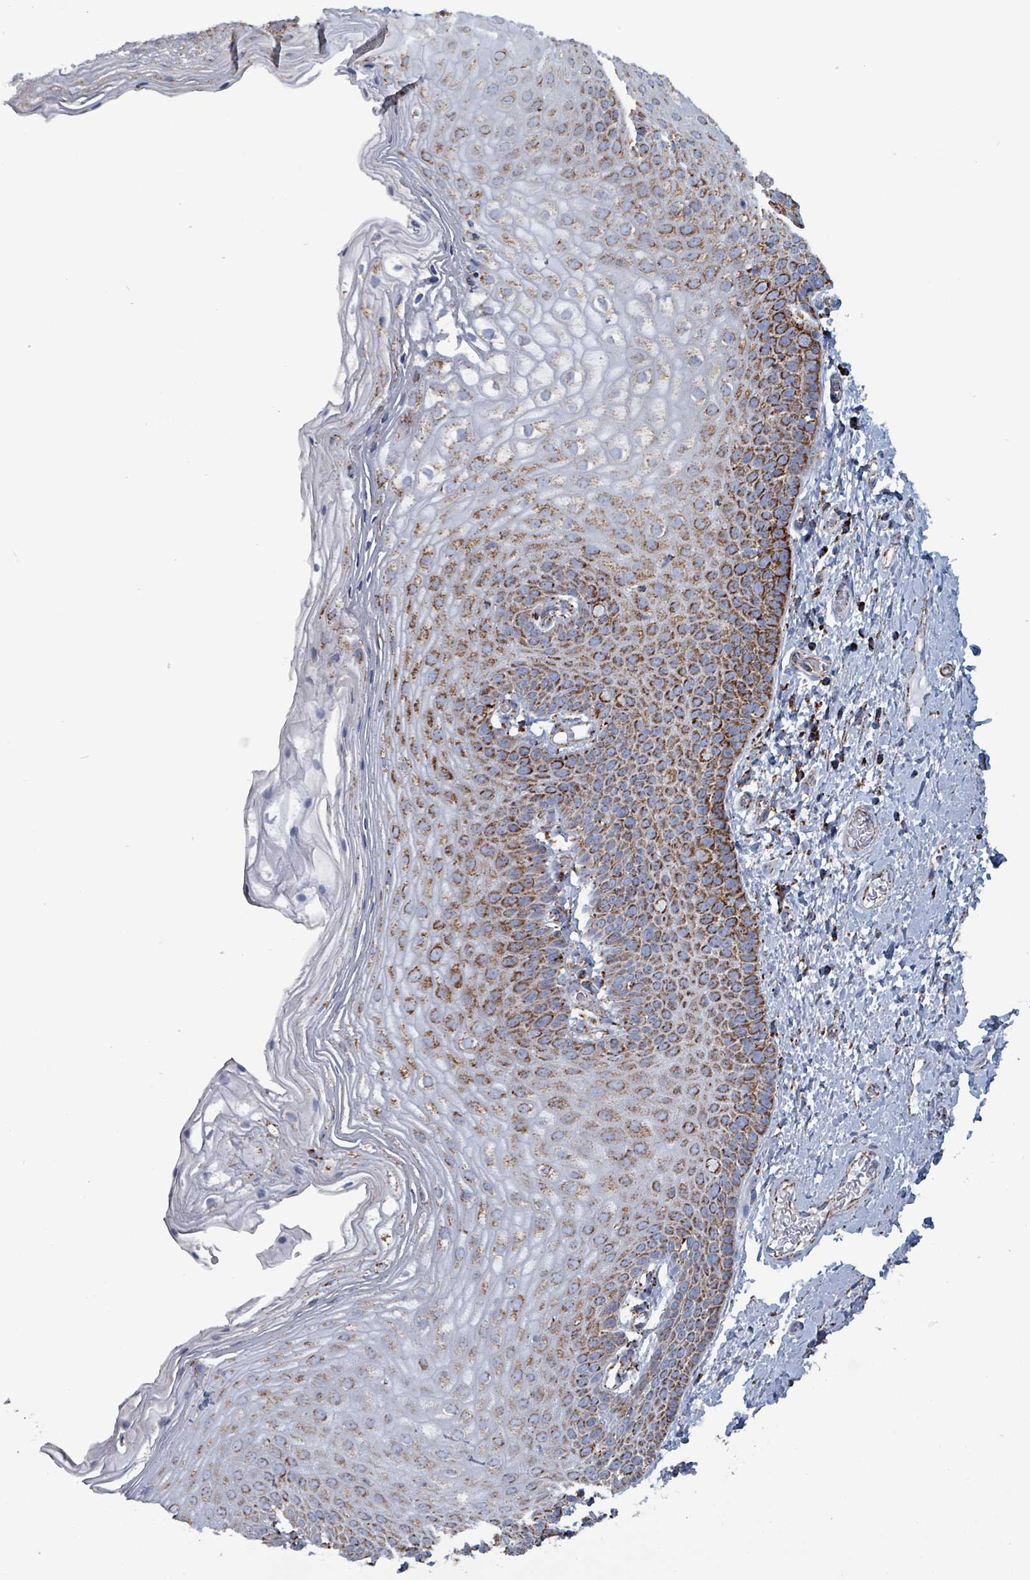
{"staining": {"intensity": "strong", "quantity": ">75%", "location": "cytoplasmic/membranous"}, "tissue": "skin", "cell_type": "Epidermal cells", "image_type": "normal", "snomed": [{"axis": "morphology", "description": "Normal tissue, NOS"}, {"axis": "topography", "description": "Anal"}], "caption": "Epidermal cells demonstrate high levels of strong cytoplasmic/membranous expression in approximately >75% of cells in unremarkable skin.", "gene": "IDH3B", "patient": {"sex": "female", "age": 40}}